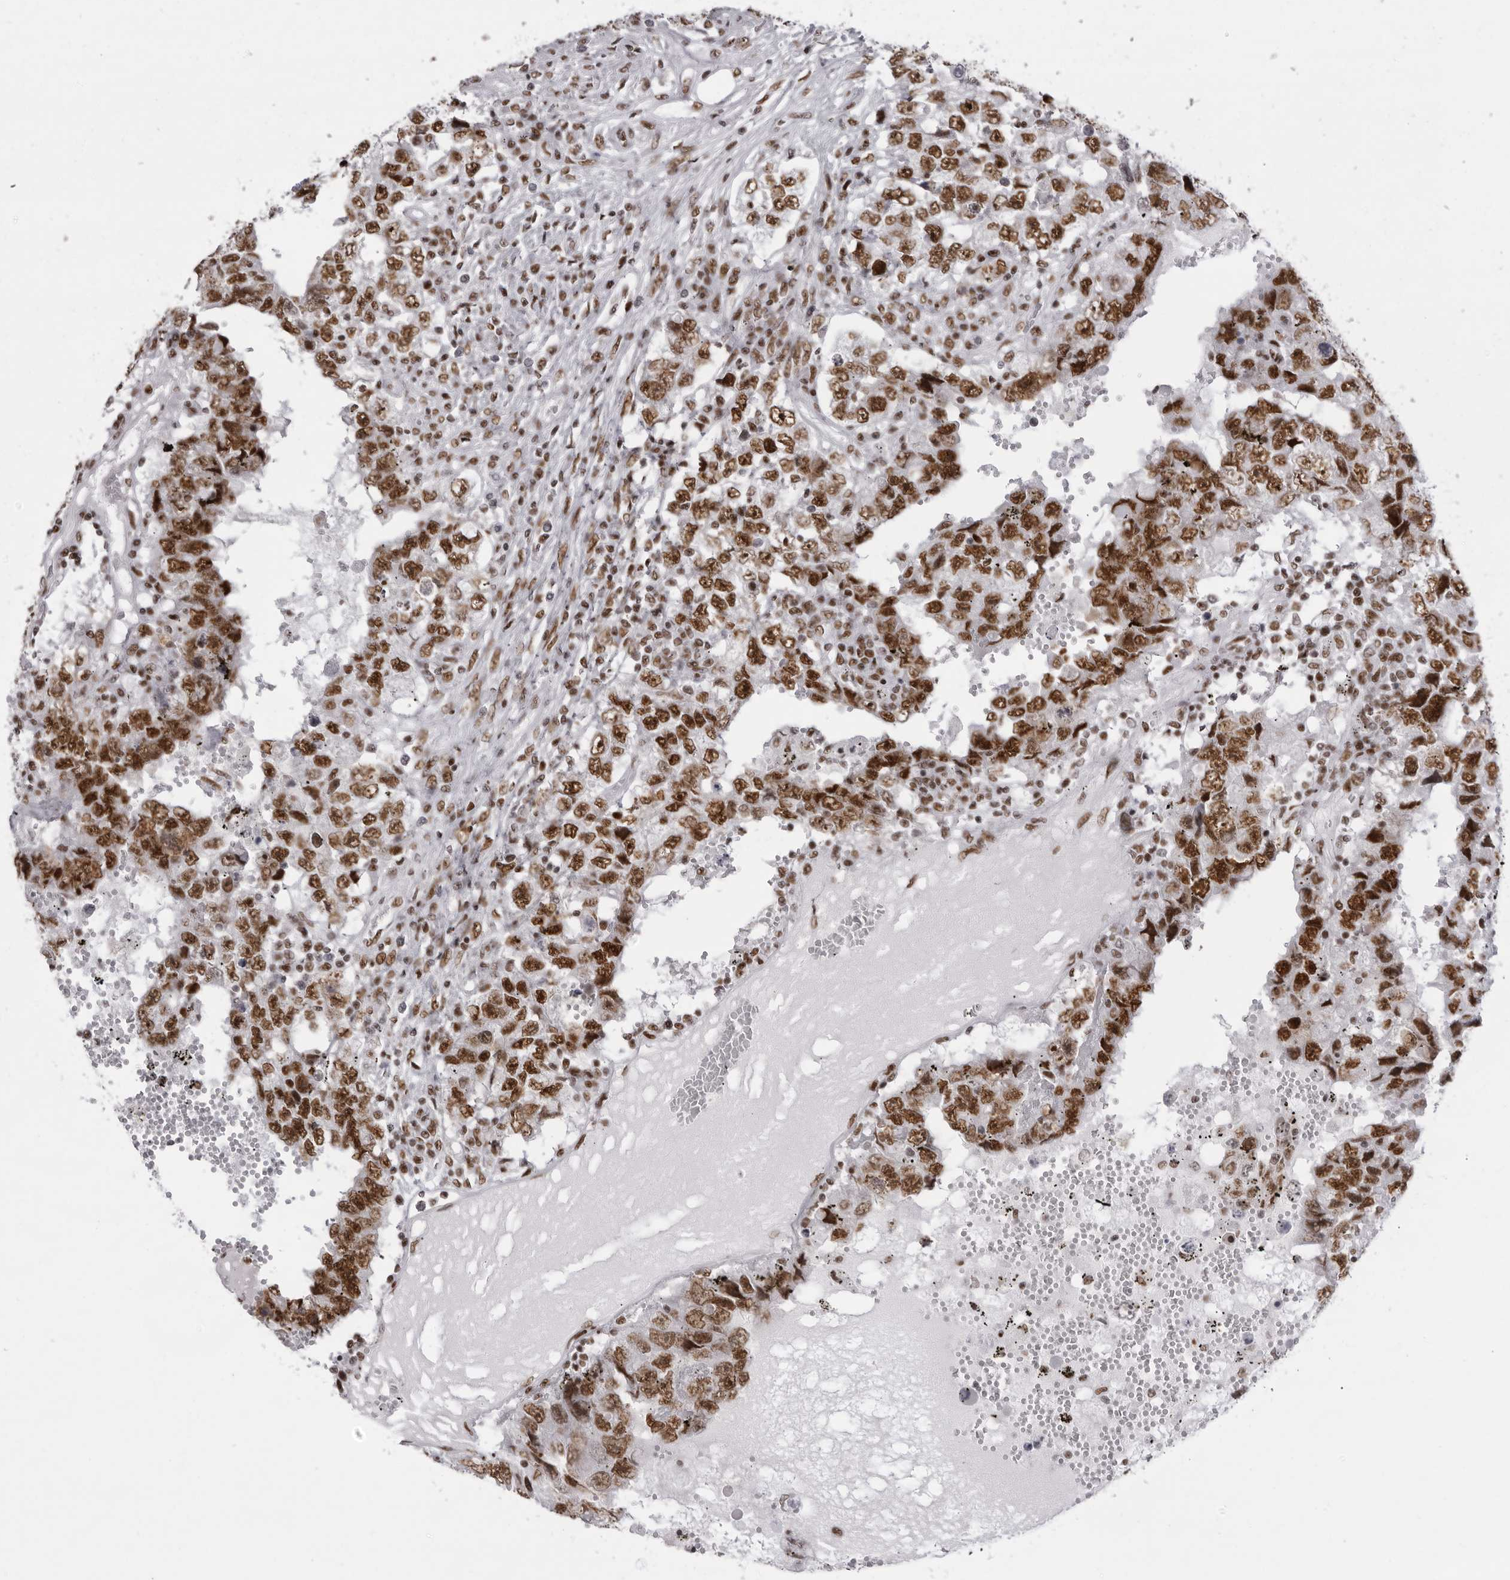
{"staining": {"intensity": "strong", "quantity": ">75%", "location": "nuclear"}, "tissue": "testis cancer", "cell_type": "Tumor cells", "image_type": "cancer", "snomed": [{"axis": "morphology", "description": "Carcinoma, Embryonal, NOS"}, {"axis": "topography", "description": "Testis"}], "caption": "The histopathology image shows immunohistochemical staining of testis cancer. There is strong nuclear positivity is appreciated in about >75% of tumor cells. (DAB (3,3'-diaminobenzidine) IHC with brightfield microscopy, high magnification).", "gene": "DHX9", "patient": {"sex": "male", "age": 26}}